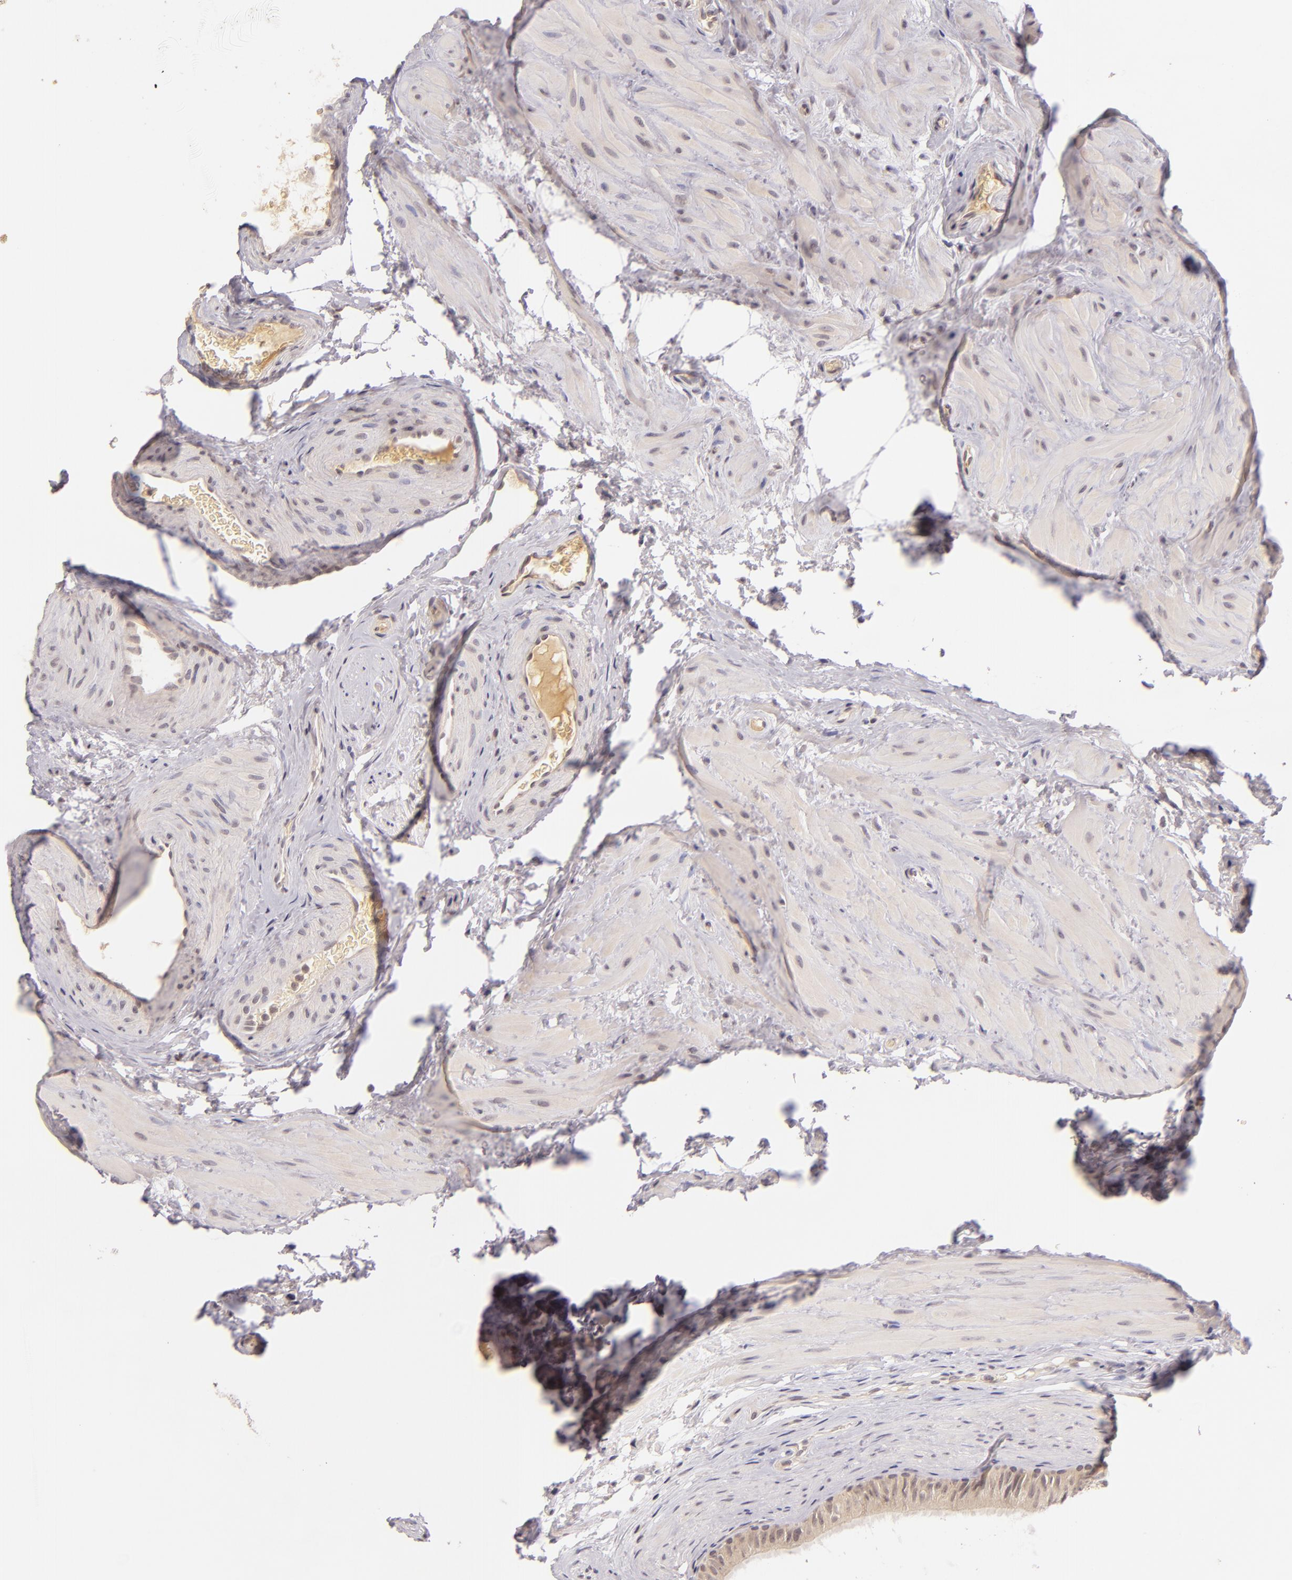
{"staining": {"intensity": "weak", "quantity": "25%-75%", "location": "cytoplasmic/membranous"}, "tissue": "epididymis", "cell_type": "Glandular cells", "image_type": "normal", "snomed": [{"axis": "morphology", "description": "Normal tissue, NOS"}, {"axis": "topography", "description": "Testis"}, {"axis": "topography", "description": "Epididymis"}], "caption": "Epididymis stained with immunohistochemistry (IHC) displays weak cytoplasmic/membranous staining in about 25%-75% of glandular cells.", "gene": "CASP8", "patient": {"sex": "male", "age": 36}}